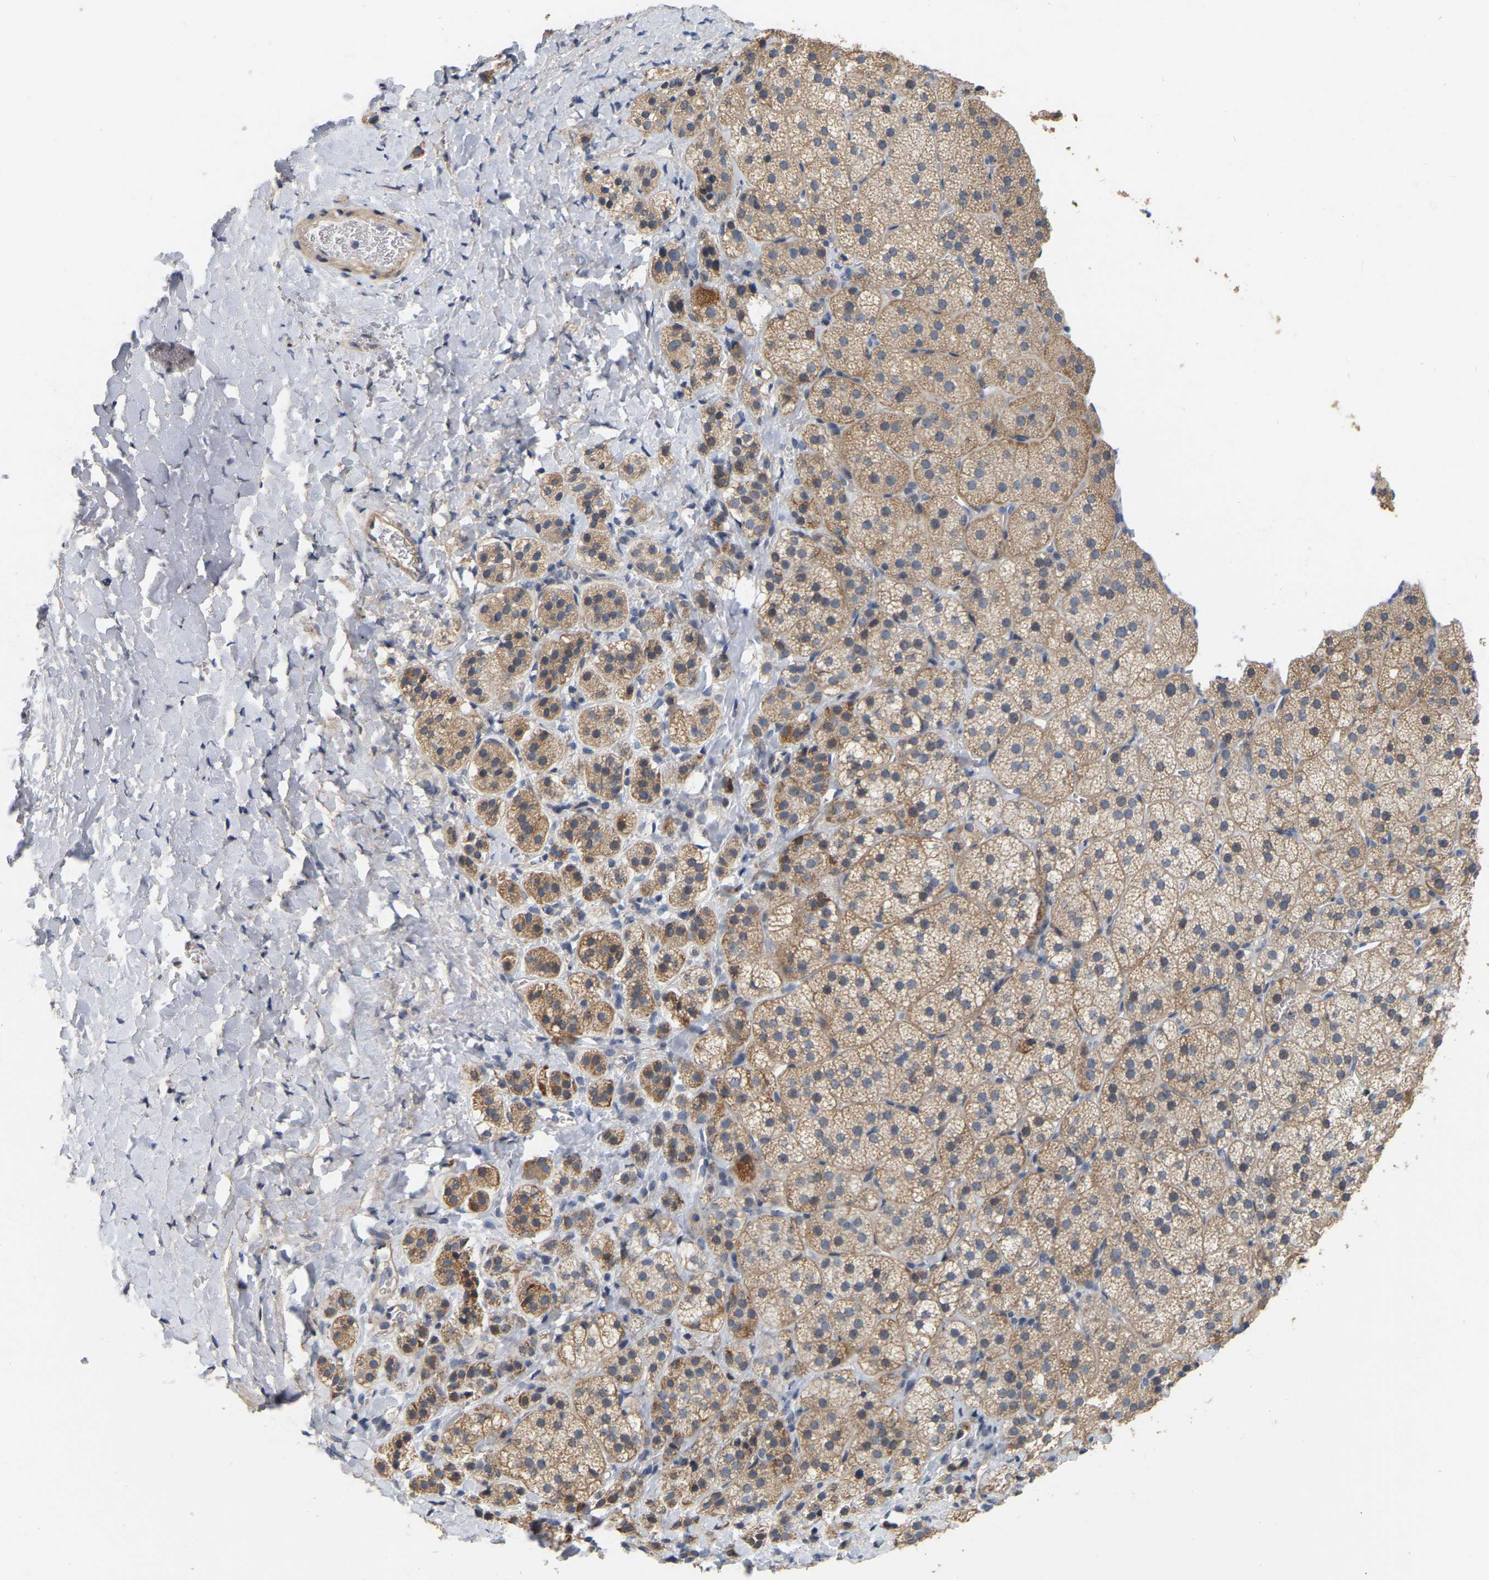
{"staining": {"intensity": "moderate", "quantity": "25%-75%", "location": "cytoplasmic/membranous"}, "tissue": "adrenal gland", "cell_type": "Glandular cells", "image_type": "normal", "snomed": [{"axis": "morphology", "description": "Normal tissue, NOS"}, {"axis": "topography", "description": "Adrenal gland"}], "caption": "A histopathology image of human adrenal gland stained for a protein demonstrates moderate cytoplasmic/membranous brown staining in glandular cells. The staining was performed using DAB, with brown indicating positive protein expression. Nuclei are stained blue with hematoxylin.", "gene": "SSH1", "patient": {"sex": "female", "age": 44}}